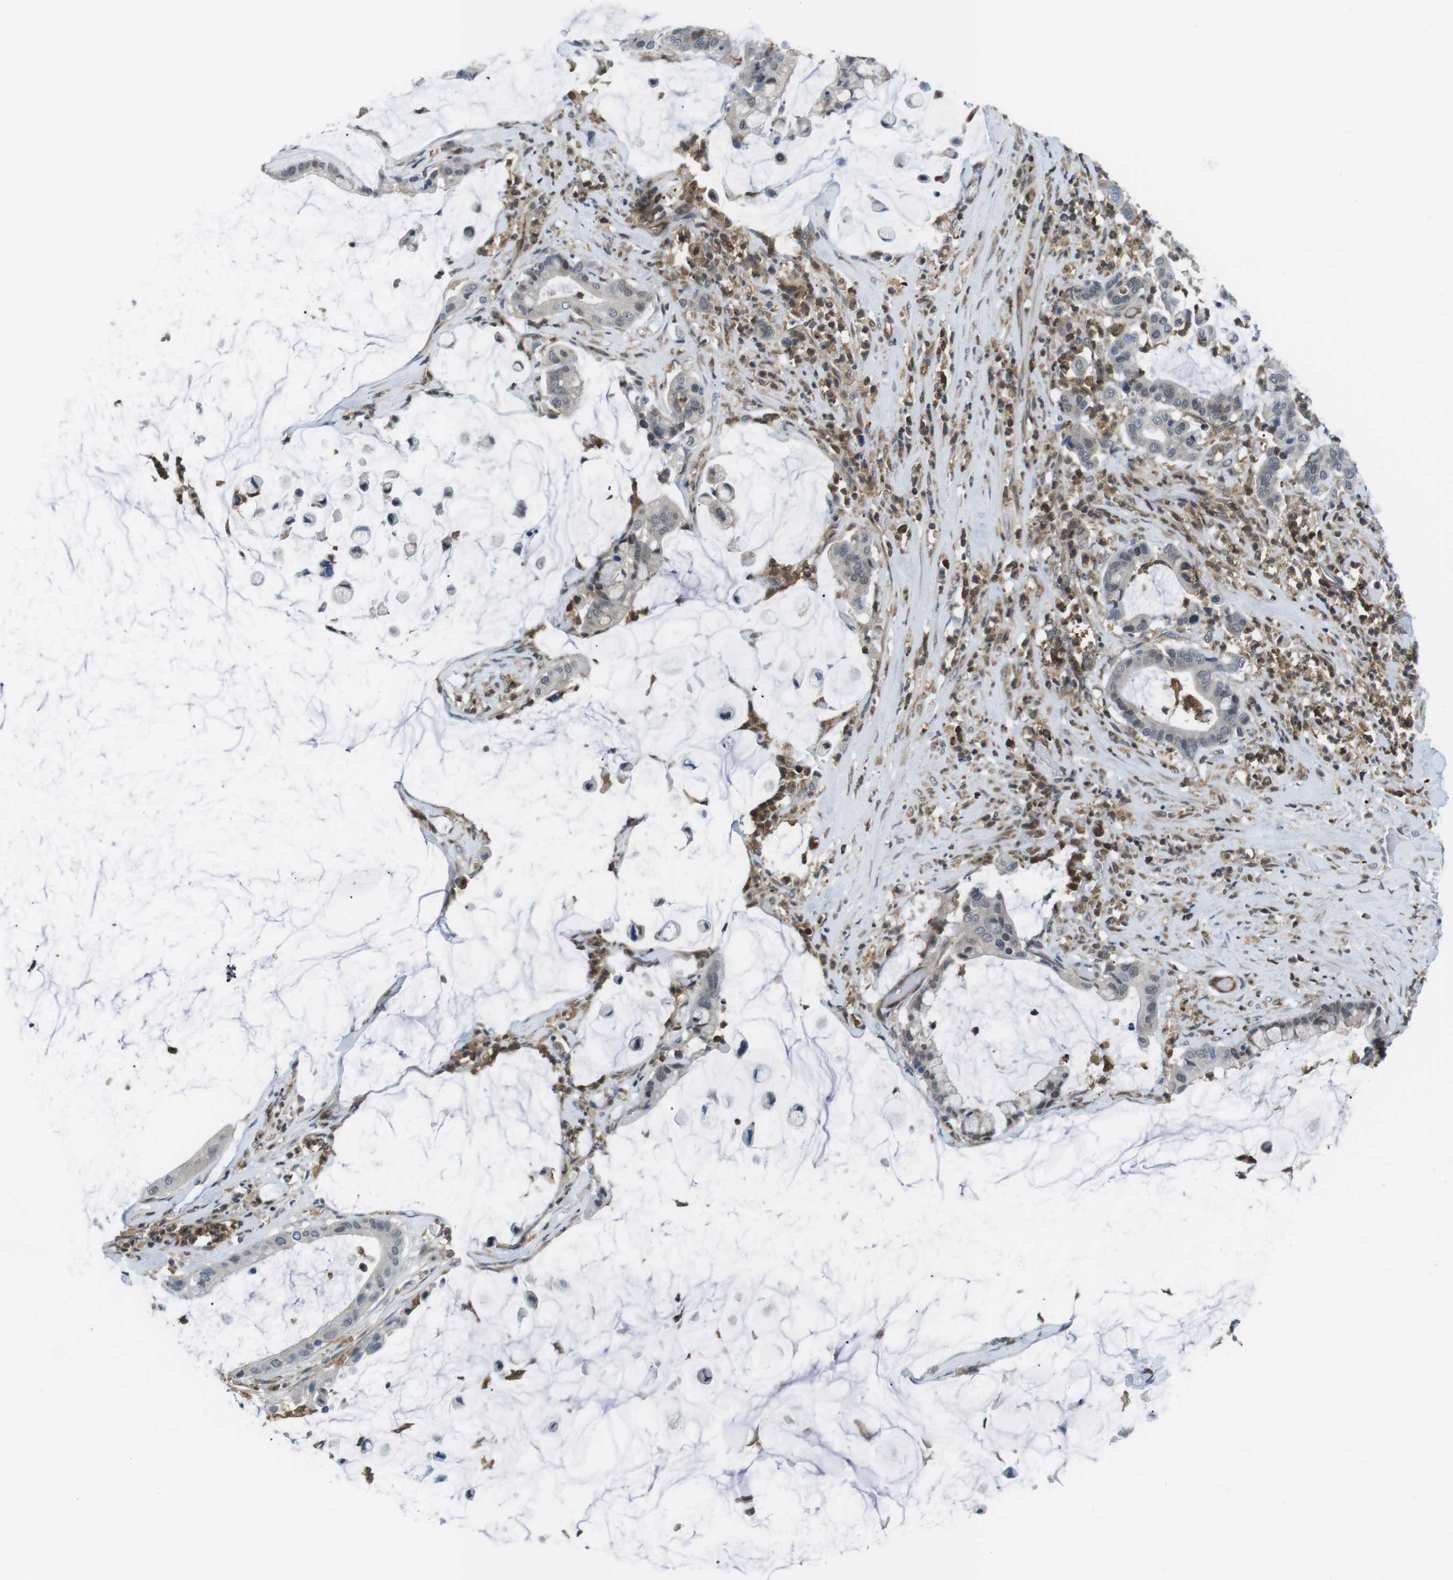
{"staining": {"intensity": "weak", "quantity": "<25%", "location": "nuclear"}, "tissue": "pancreatic cancer", "cell_type": "Tumor cells", "image_type": "cancer", "snomed": [{"axis": "morphology", "description": "Adenocarcinoma, NOS"}, {"axis": "topography", "description": "Pancreas"}], "caption": "DAB immunohistochemical staining of human pancreatic cancer displays no significant staining in tumor cells.", "gene": "STK10", "patient": {"sex": "male", "age": 41}}